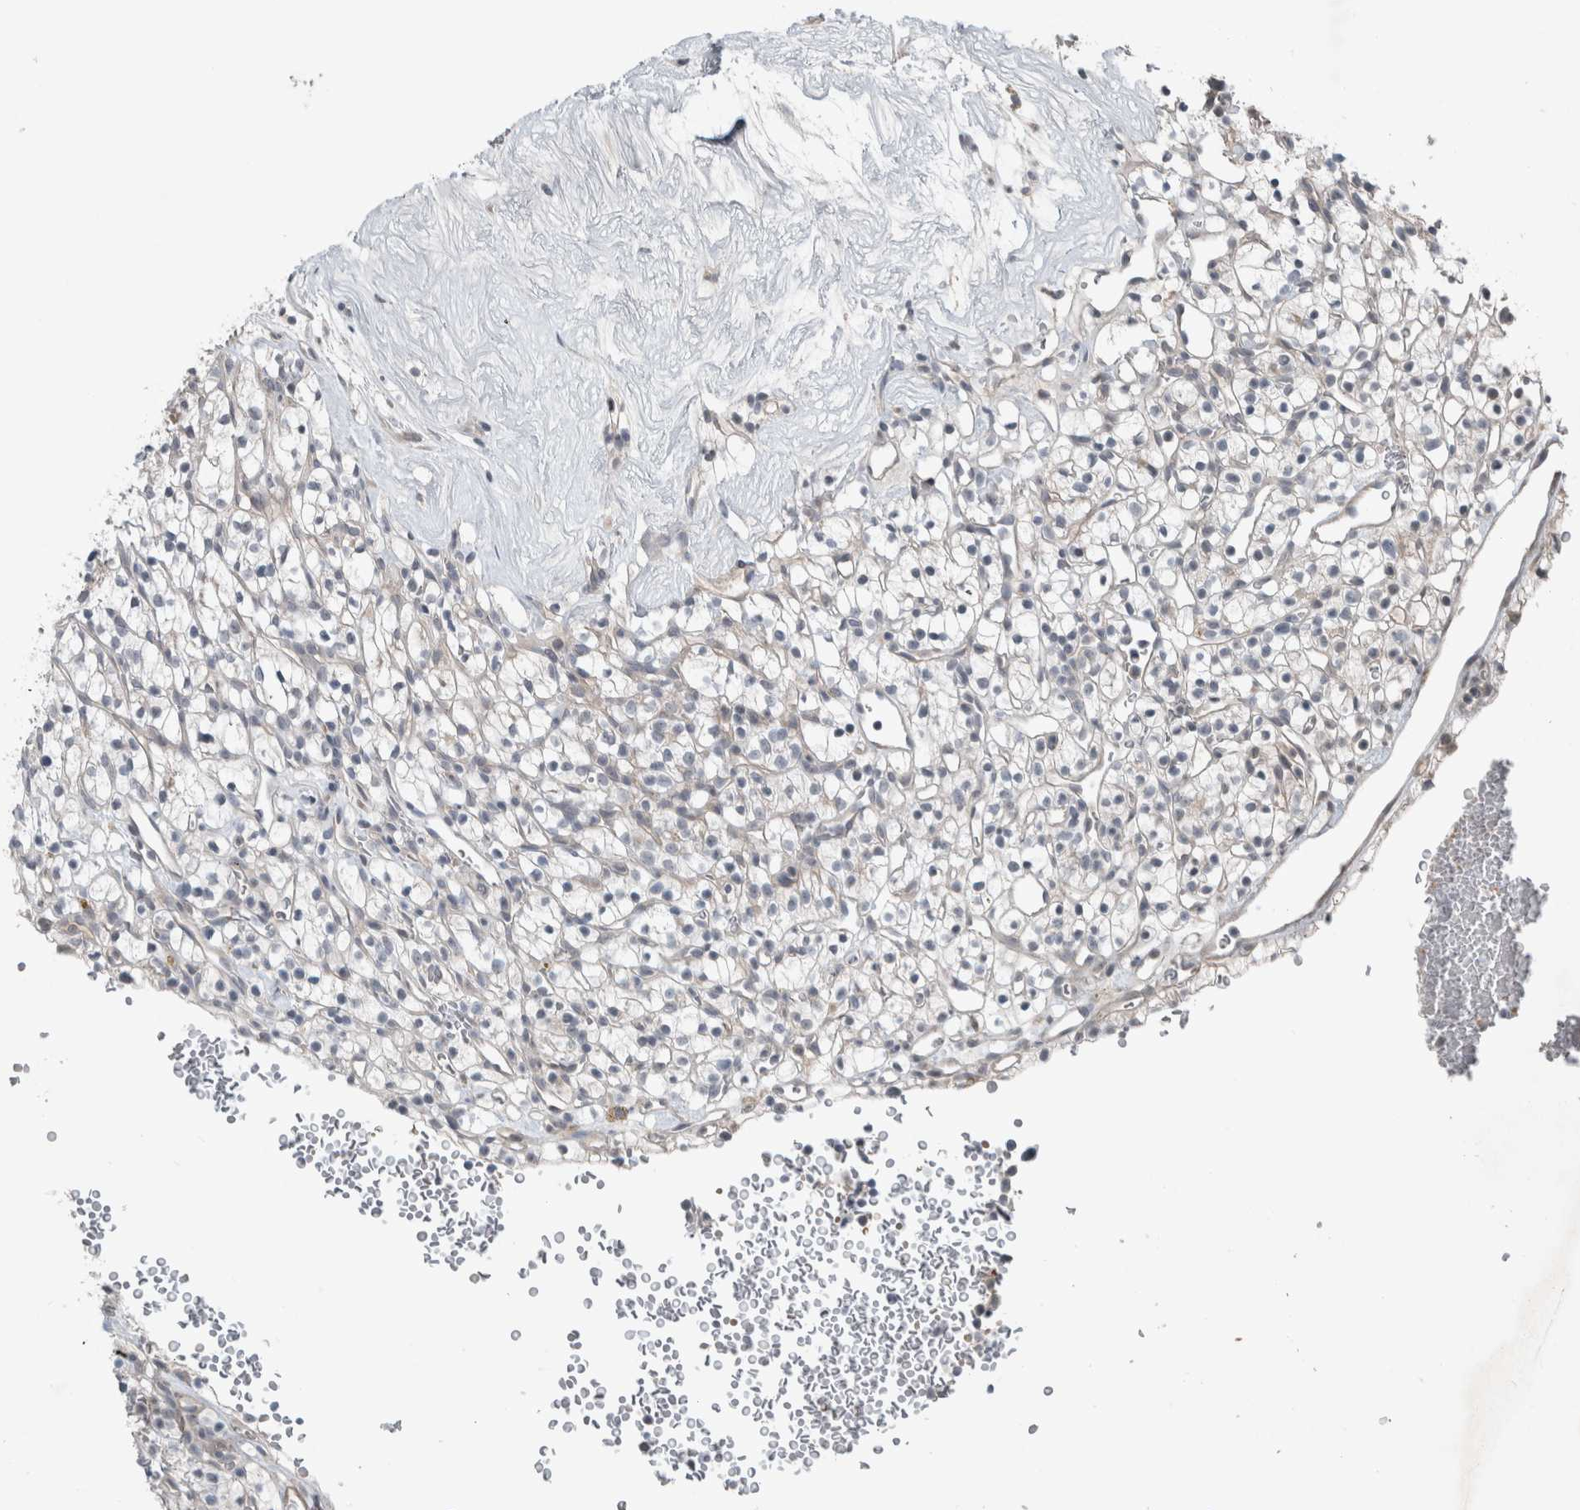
{"staining": {"intensity": "negative", "quantity": "none", "location": "none"}, "tissue": "renal cancer", "cell_type": "Tumor cells", "image_type": "cancer", "snomed": [{"axis": "morphology", "description": "Adenocarcinoma, NOS"}, {"axis": "topography", "description": "Kidney"}], "caption": "This histopathology image is of renal adenocarcinoma stained with immunohistochemistry (IHC) to label a protein in brown with the nuclei are counter-stained blue. There is no expression in tumor cells.", "gene": "JADE2", "patient": {"sex": "female", "age": 57}}